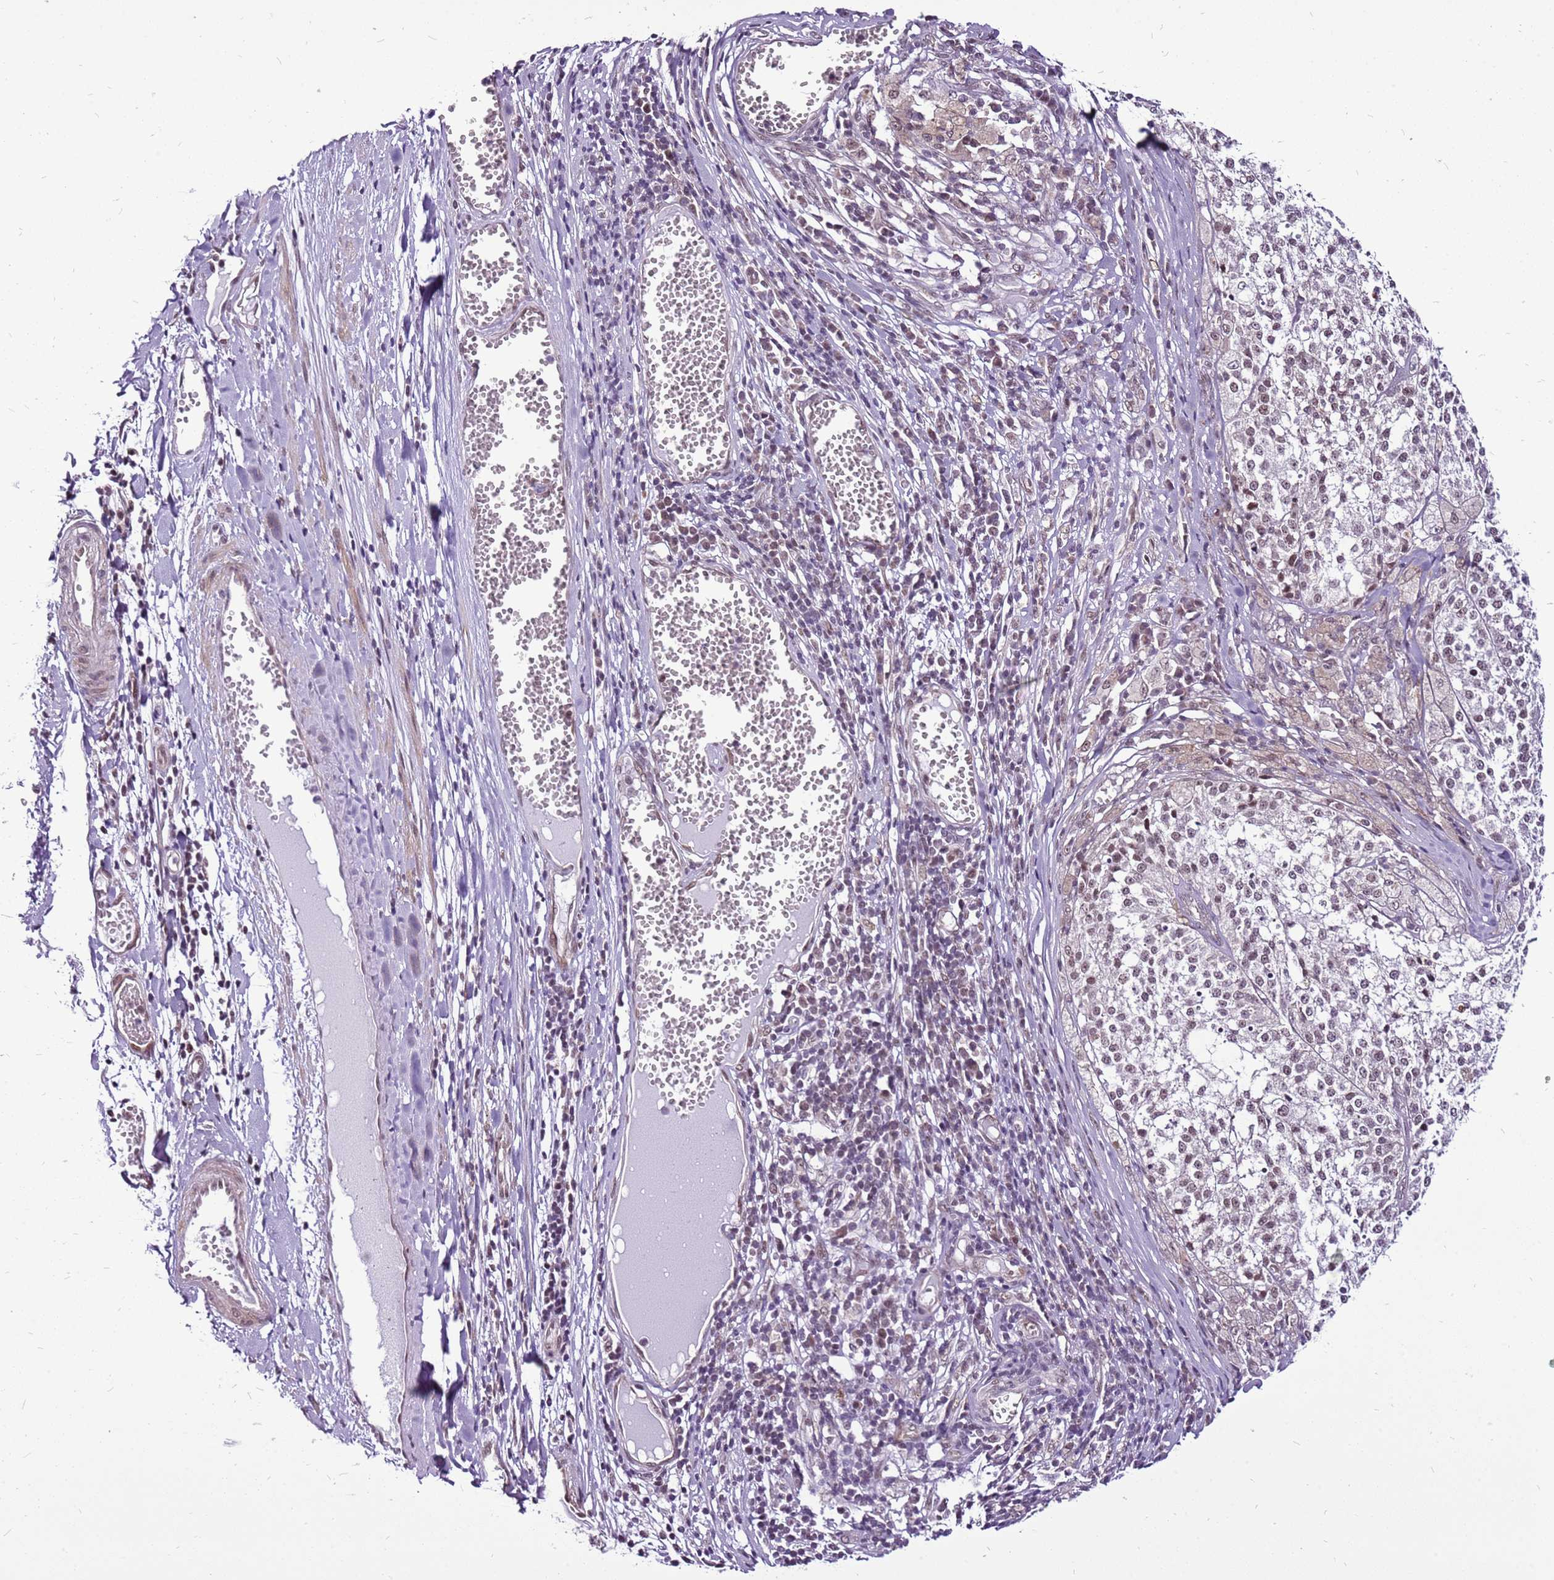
{"staining": {"intensity": "moderate", "quantity": ">75%", "location": "nuclear"}, "tissue": "melanoma", "cell_type": "Tumor cells", "image_type": "cancer", "snomed": [{"axis": "morphology", "description": "Malignant melanoma, NOS"}, {"axis": "topography", "description": "Skin"}], "caption": "Moderate nuclear protein positivity is seen in approximately >75% of tumor cells in malignant melanoma. The staining was performed using DAB to visualize the protein expression in brown, while the nuclei were stained in blue with hematoxylin (Magnification: 20x).", "gene": "CCDC166", "patient": {"sex": "female", "age": 64}}